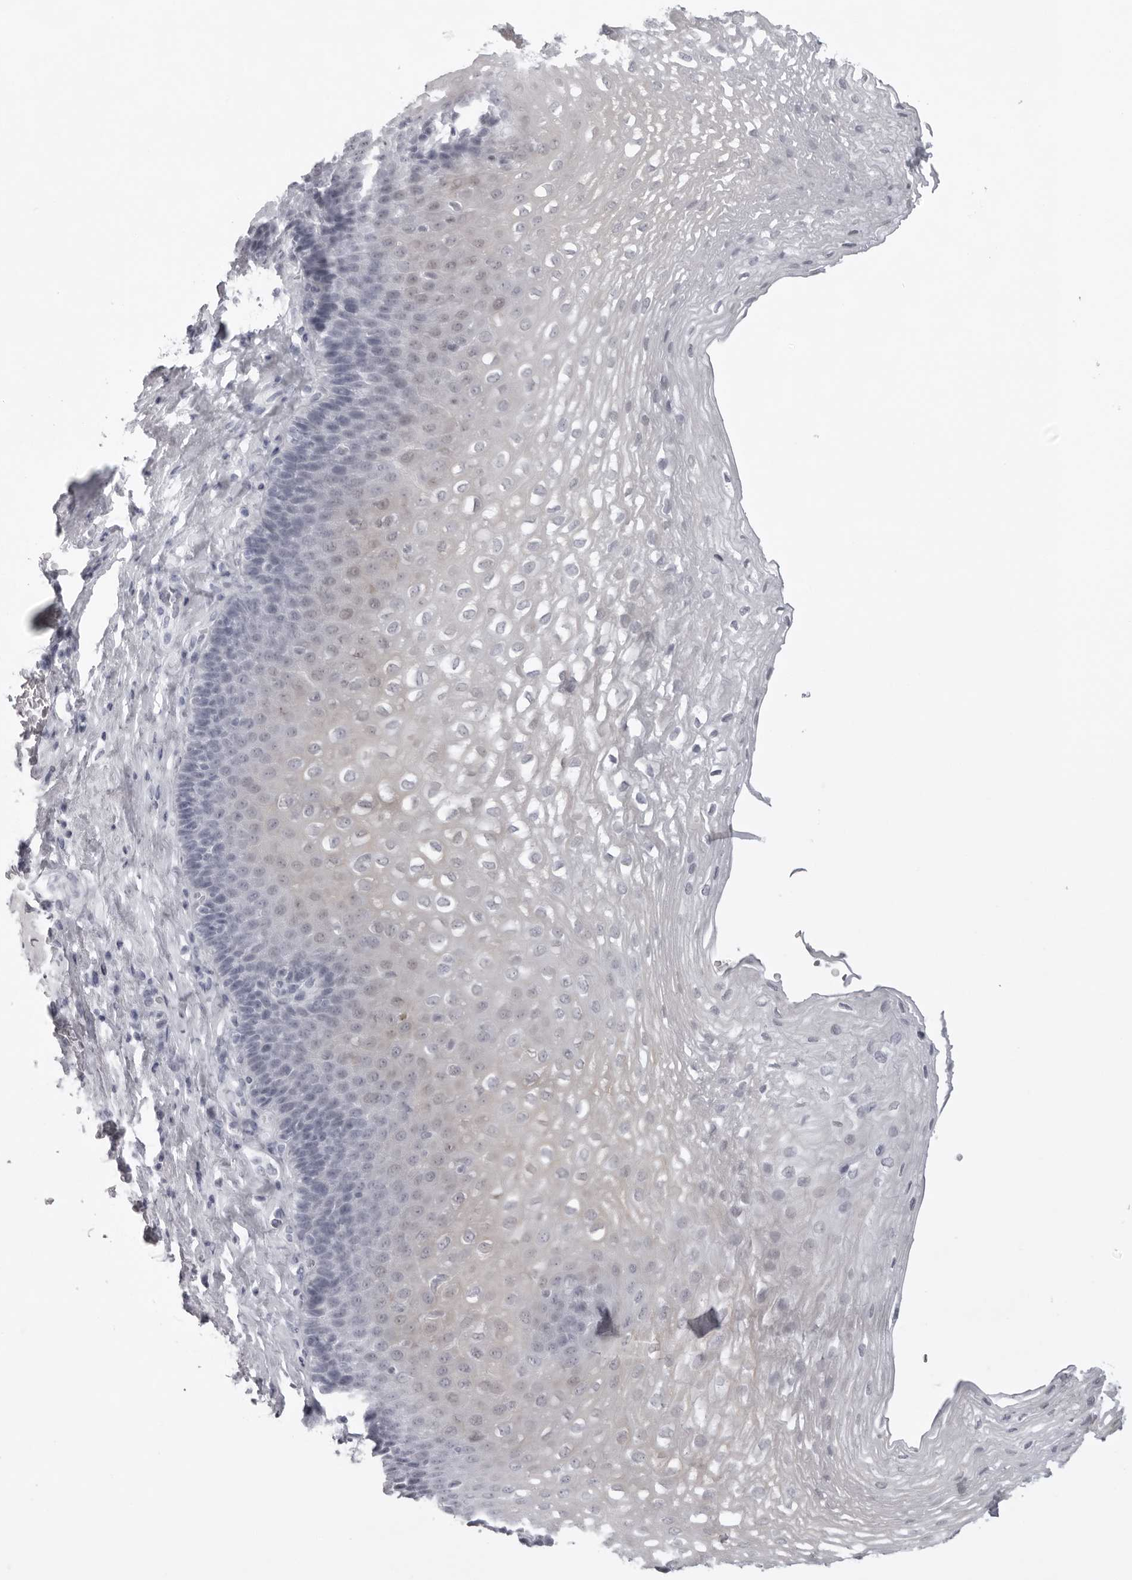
{"staining": {"intensity": "negative", "quantity": "none", "location": "none"}, "tissue": "esophagus", "cell_type": "Squamous epithelial cells", "image_type": "normal", "snomed": [{"axis": "morphology", "description": "Normal tissue, NOS"}, {"axis": "topography", "description": "Esophagus"}], "caption": "Immunohistochemistry micrograph of unremarkable human esophagus stained for a protein (brown), which shows no staining in squamous epithelial cells.", "gene": "UROD", "patient": {"sex": "female", "age": 66}}